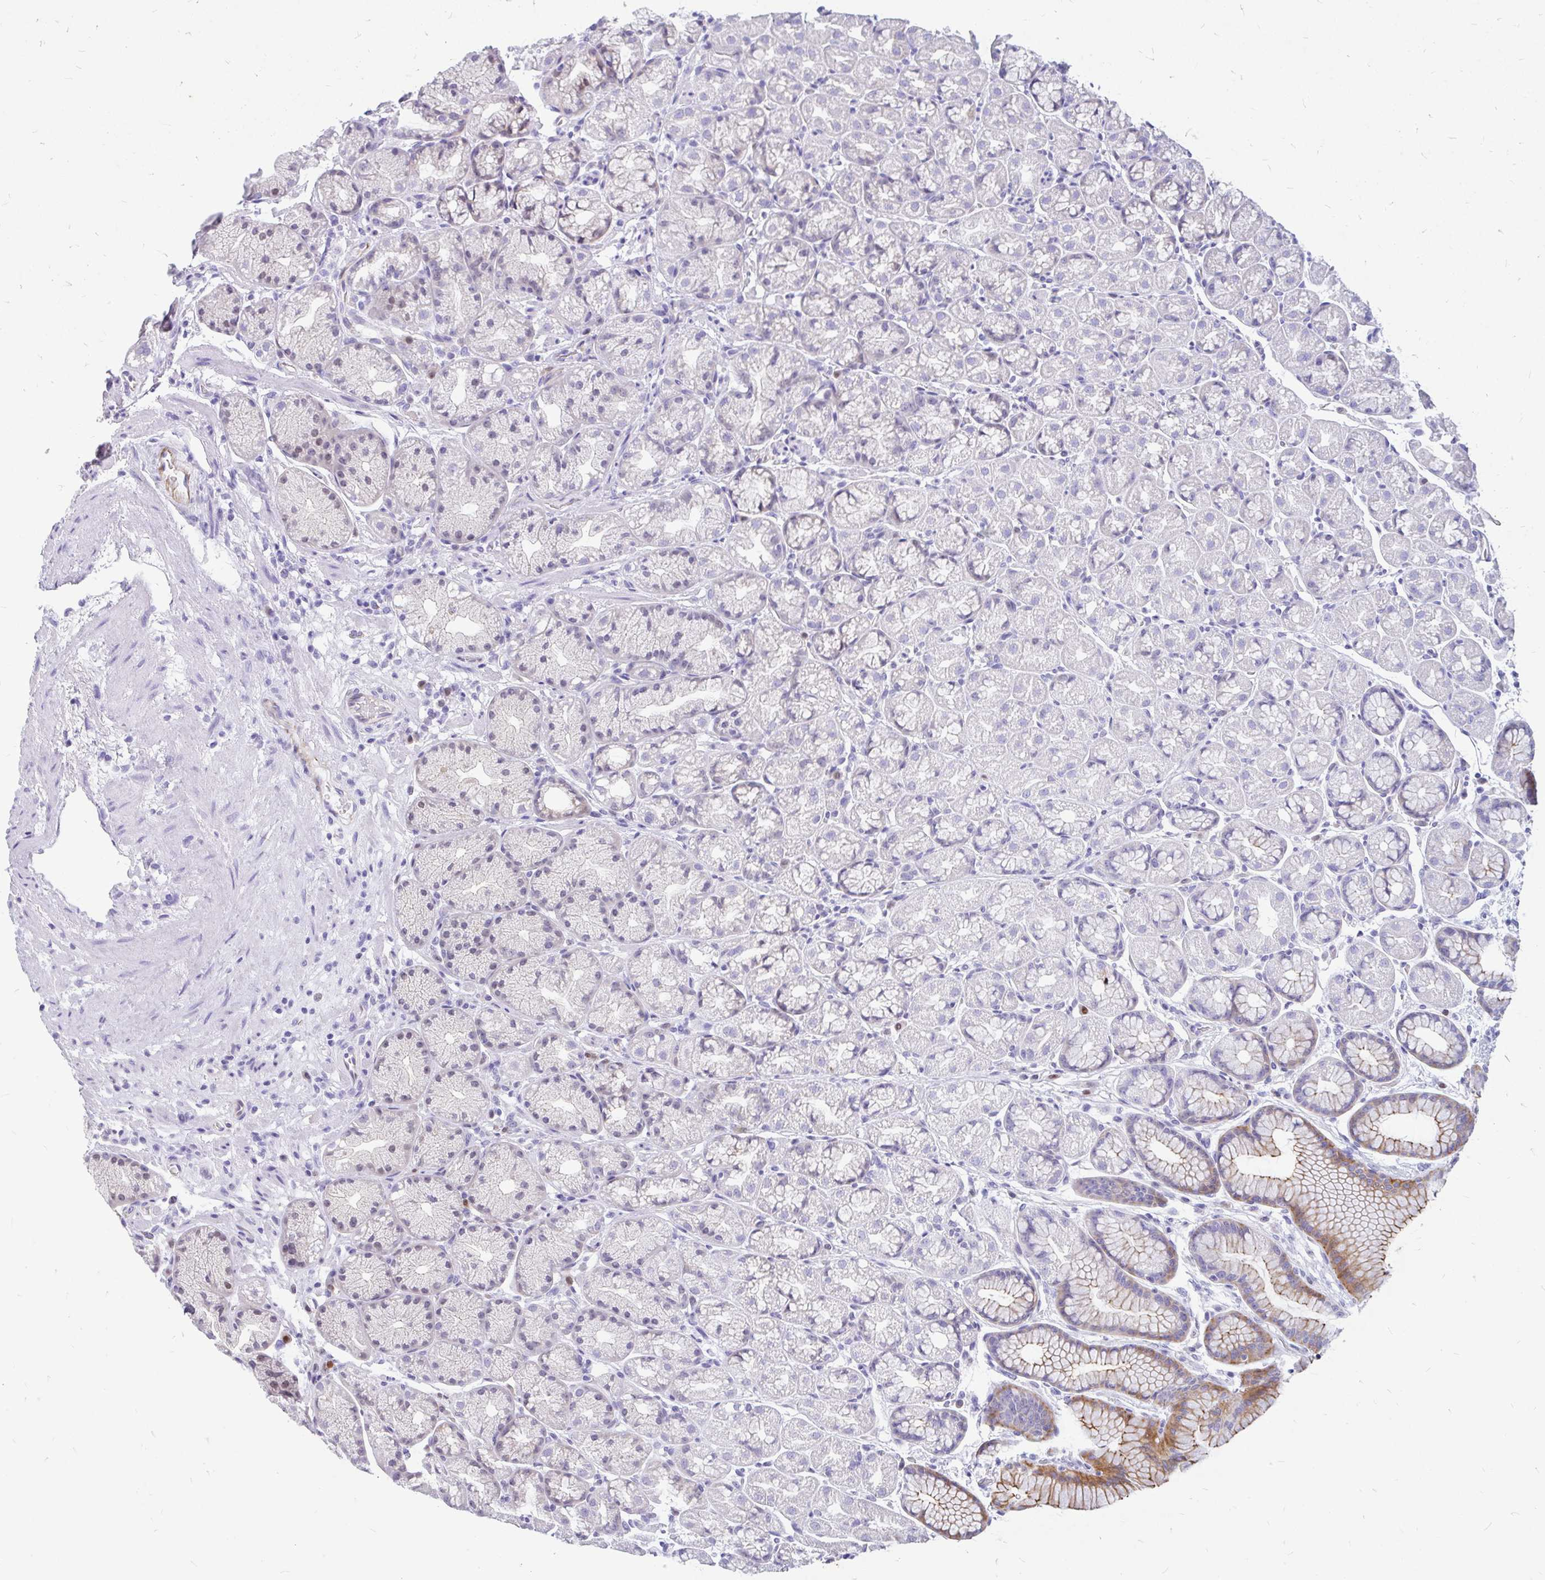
{"staining": {"intensity": "moderate", "quantity": "<25%", "location": "cytoplasmic/membranous"}, "tissue": "stomach", "cell_type": "Glandular cells", "image_type": "normal", "snomed": [{"axis": "morphology", "description": "Normal tissue, NOS"}, {"axis": "topography", "description": "Stomach, lower"}], "caption": "Brown immunohistochemical staining in benign human stomach exhibits moderate cytoplasmic/membranous positivity in approximately <25% of glandular cells.", "gene": "EML5", "patient": {"sex": "male", "age": 67}}